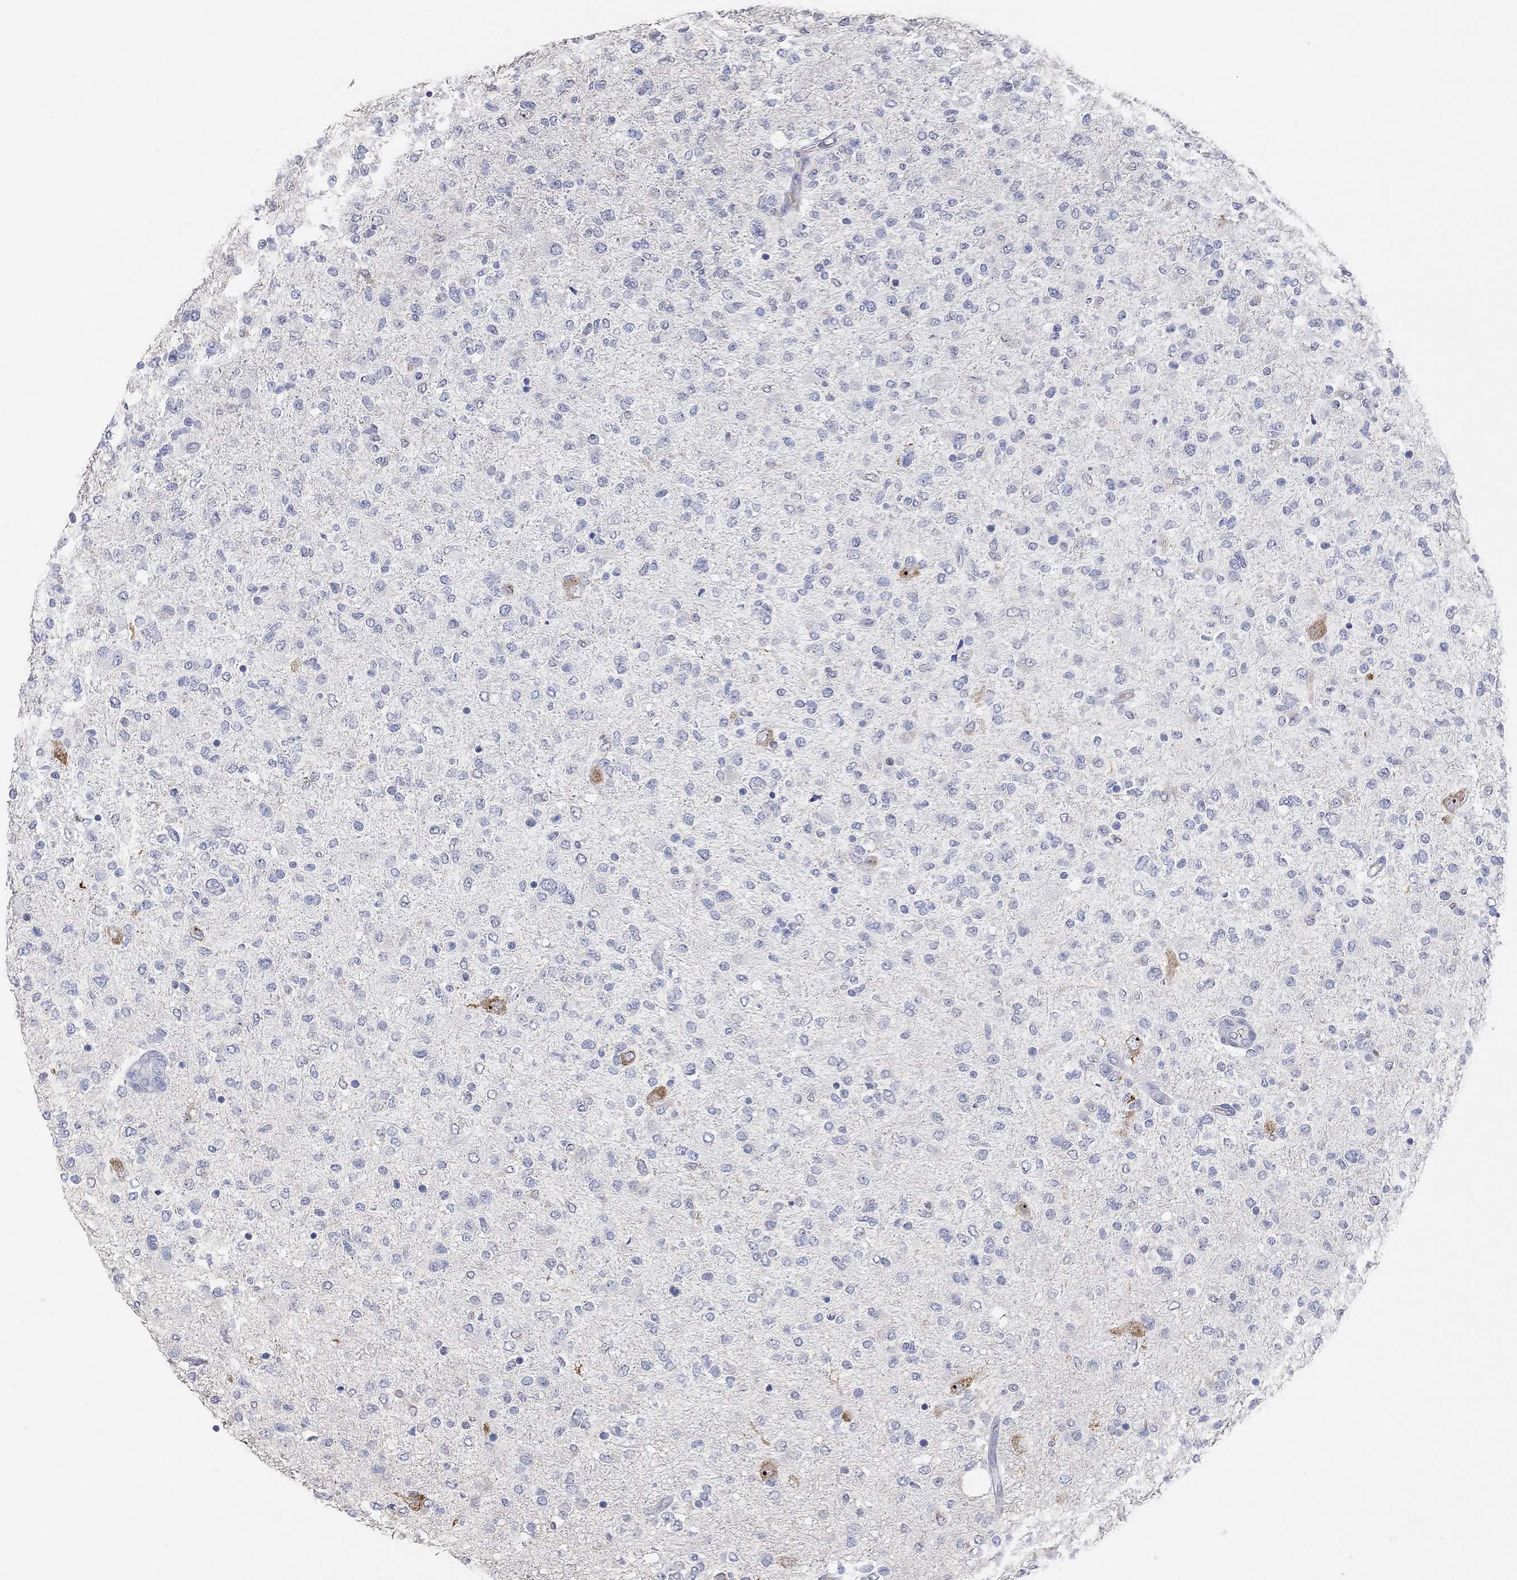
{"staining": {"intensity": "negative", "quantity": "none", "location": "none"}, "tissue": "glioma", "cell_type": "Tumor cells", "image_type": "cancer", "snomed": [{"axis": "morphology", "description": "Glioma, malignant, High grade"}, {"axis": "topography", "description": "Cerebral cortex"}], "caption": "Image shows no significant protein expression in tumor cells of glioma. (DAB (3,3'-diaminobenzidine) immunohistochemistry, high magnification).", "gene": "PNMA5", "patient": {"sex": "male", "age": 70}}